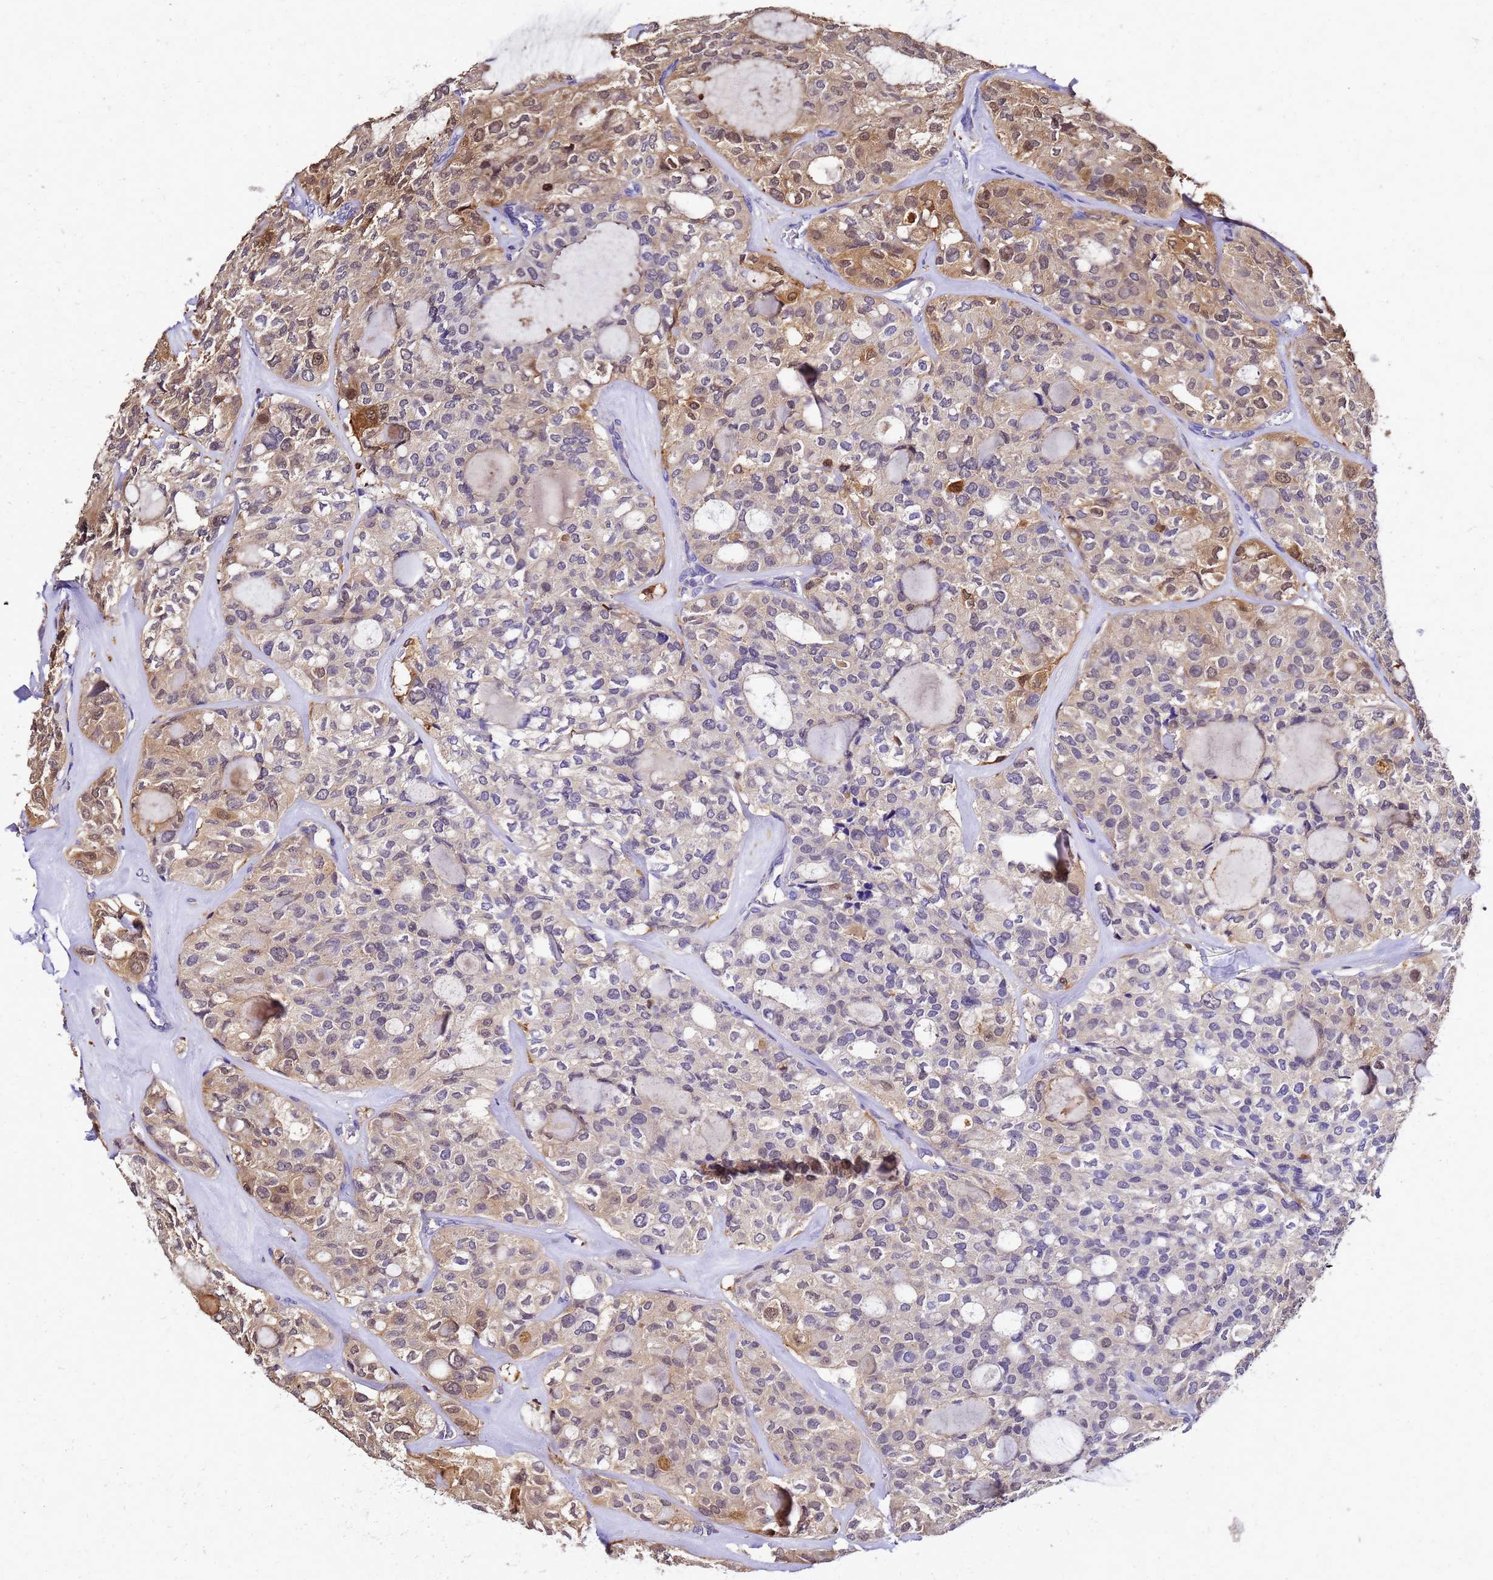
{"staining": {"intensity": "moderate", "quantity": "<25%", "location": "cytoplasmic/membranous,nuclear"}, "tissue": "thyroid cancer", "cell_type": "Tumor cells", "image_type": "cancer", "snomed": [{"axis": "morphology", "description": "Follicular adenoma carcinoma, NOS"}, {"axis": "topography", "description": "Thyroid gland"}], "caption": "Immunohistochemistry histopathology image of neoplastic tissue: human thyroid cancer stained using IHC displays low levels of moderate protein expression localized specifically in the cytoplasmic/membranous and nuclear of tumor cells, appearing as a cytoplasmic/membranous and nuclear brown color.", "gene": "S100A11", "patient": {"sex": "male", "age": 75}}